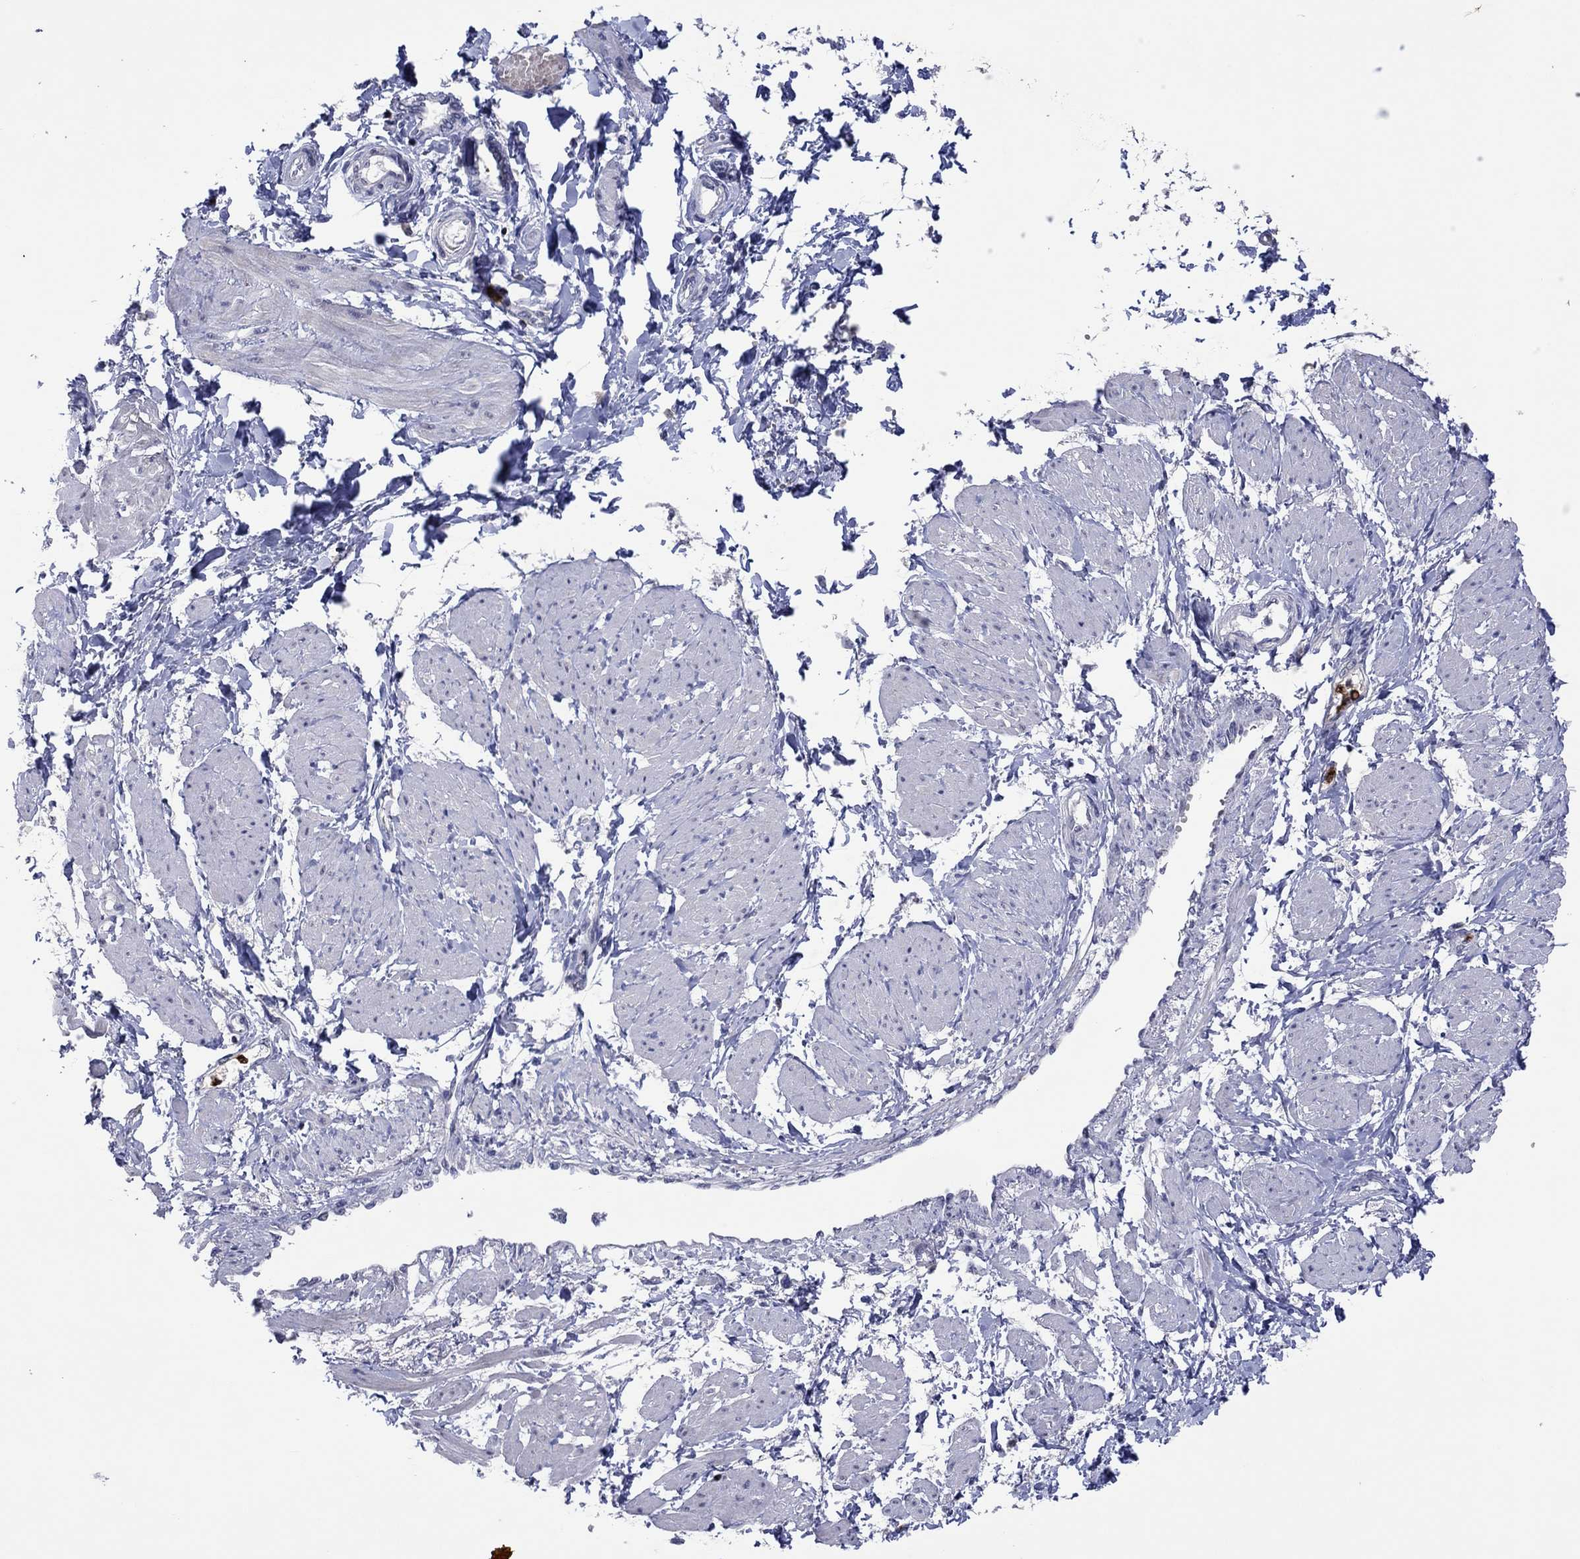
{"staining": {"intensity": "negative", "quantity": "none", "location": "none"}, "tissue": "smooth muscle", "cell_type": "Smooth muscle cells", "image_type": "normal", "snomed": [{"axis": "morphology", "description": "Normal tissue, NOS"}, {"axis": "topography", "description": "Smooth muscle"}, {"axis": "topography", "description": "Uterus"}], "caption": "Human smooth muscle stained for a protein using immunohistochemistry (IHC) demonstrates no expression in smooth muscle cells.", "gene": "CCL5", "patient": {"sex": "female", "age": 39}}